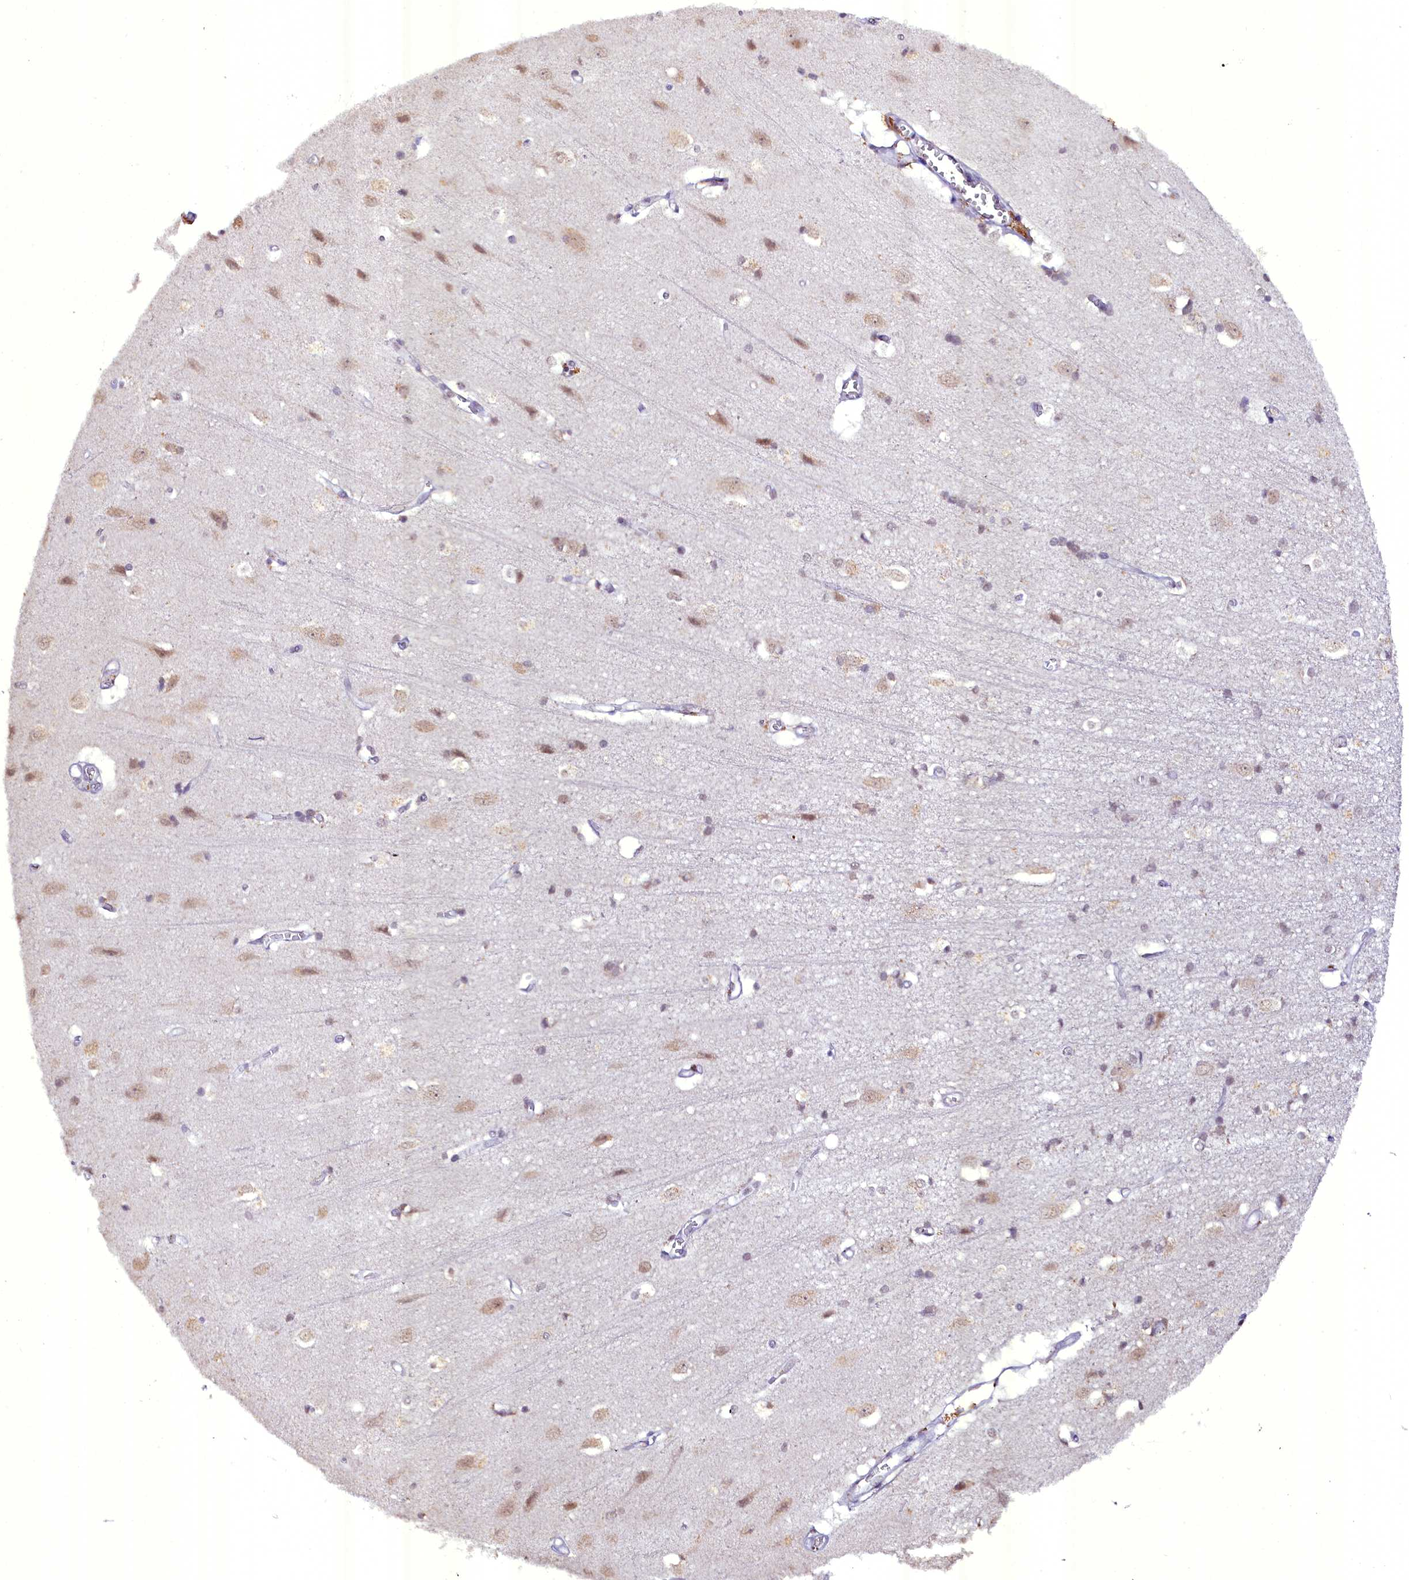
{"staining": {"intensity": "negative", "quantity": "none", "location": "none"}, "tissue": "cerebral cortex", "cell_type": "Endothelial cells", "image_type": "normal", "snomed": [{"axis": "morphology", "description": "Normal tissue, NOS"}, {"axis": "topography", "description": "Cerebral cortex"}], "caption": "IHC of benign human cerebral cortex demonstrates no positivity in endothelial cells. Brightfield microscopy of IHC stained with DAB (3,3'-diaminobenzidine) (brown) and hematoxylin (blue), captured at high magnification.", "gene": "NCBP1", "patient": {"sex": "male", "age": 54}}